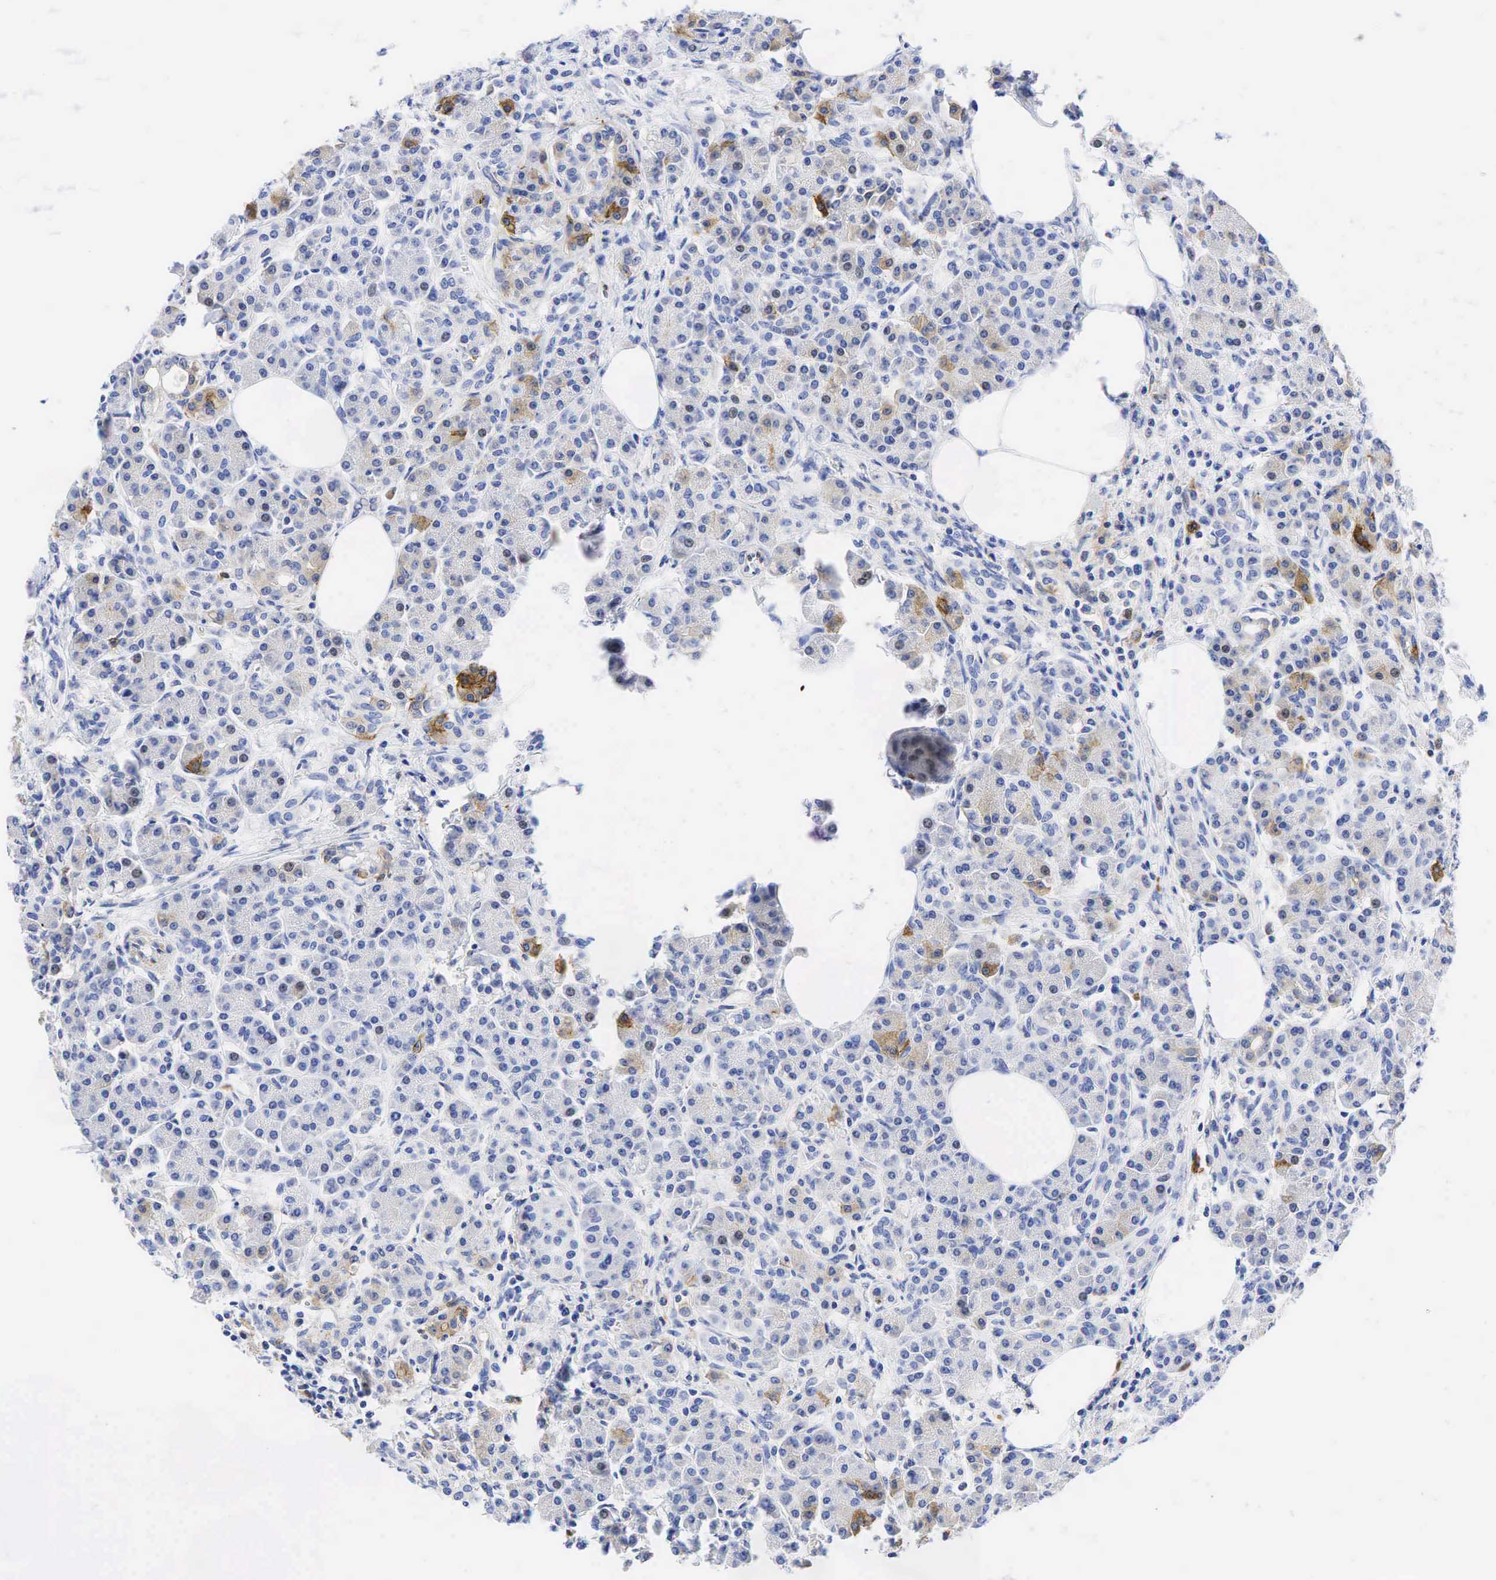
{"staining": {"intensity": "strong", "quantity": "<25%", "location": "cytoplasmic/membranous"}, "tissue": "pancreas", "cell_type": "Exocrine glandular cells", "image_type": "normal", "snomed": [{"axis": "morphology", "description": "Normal tissue, NOS"}, {"axis": "topography", "description": "Pancreas"}], "caption": "Brown immunohistochemical staining in unremarkable pancreas reveals strong cytoplasmic/membranous staining in approximately <25% of exocrine glandular cells.", "gene": "TNFRSF8", "patient": {"sex": "female", "age": 73}}